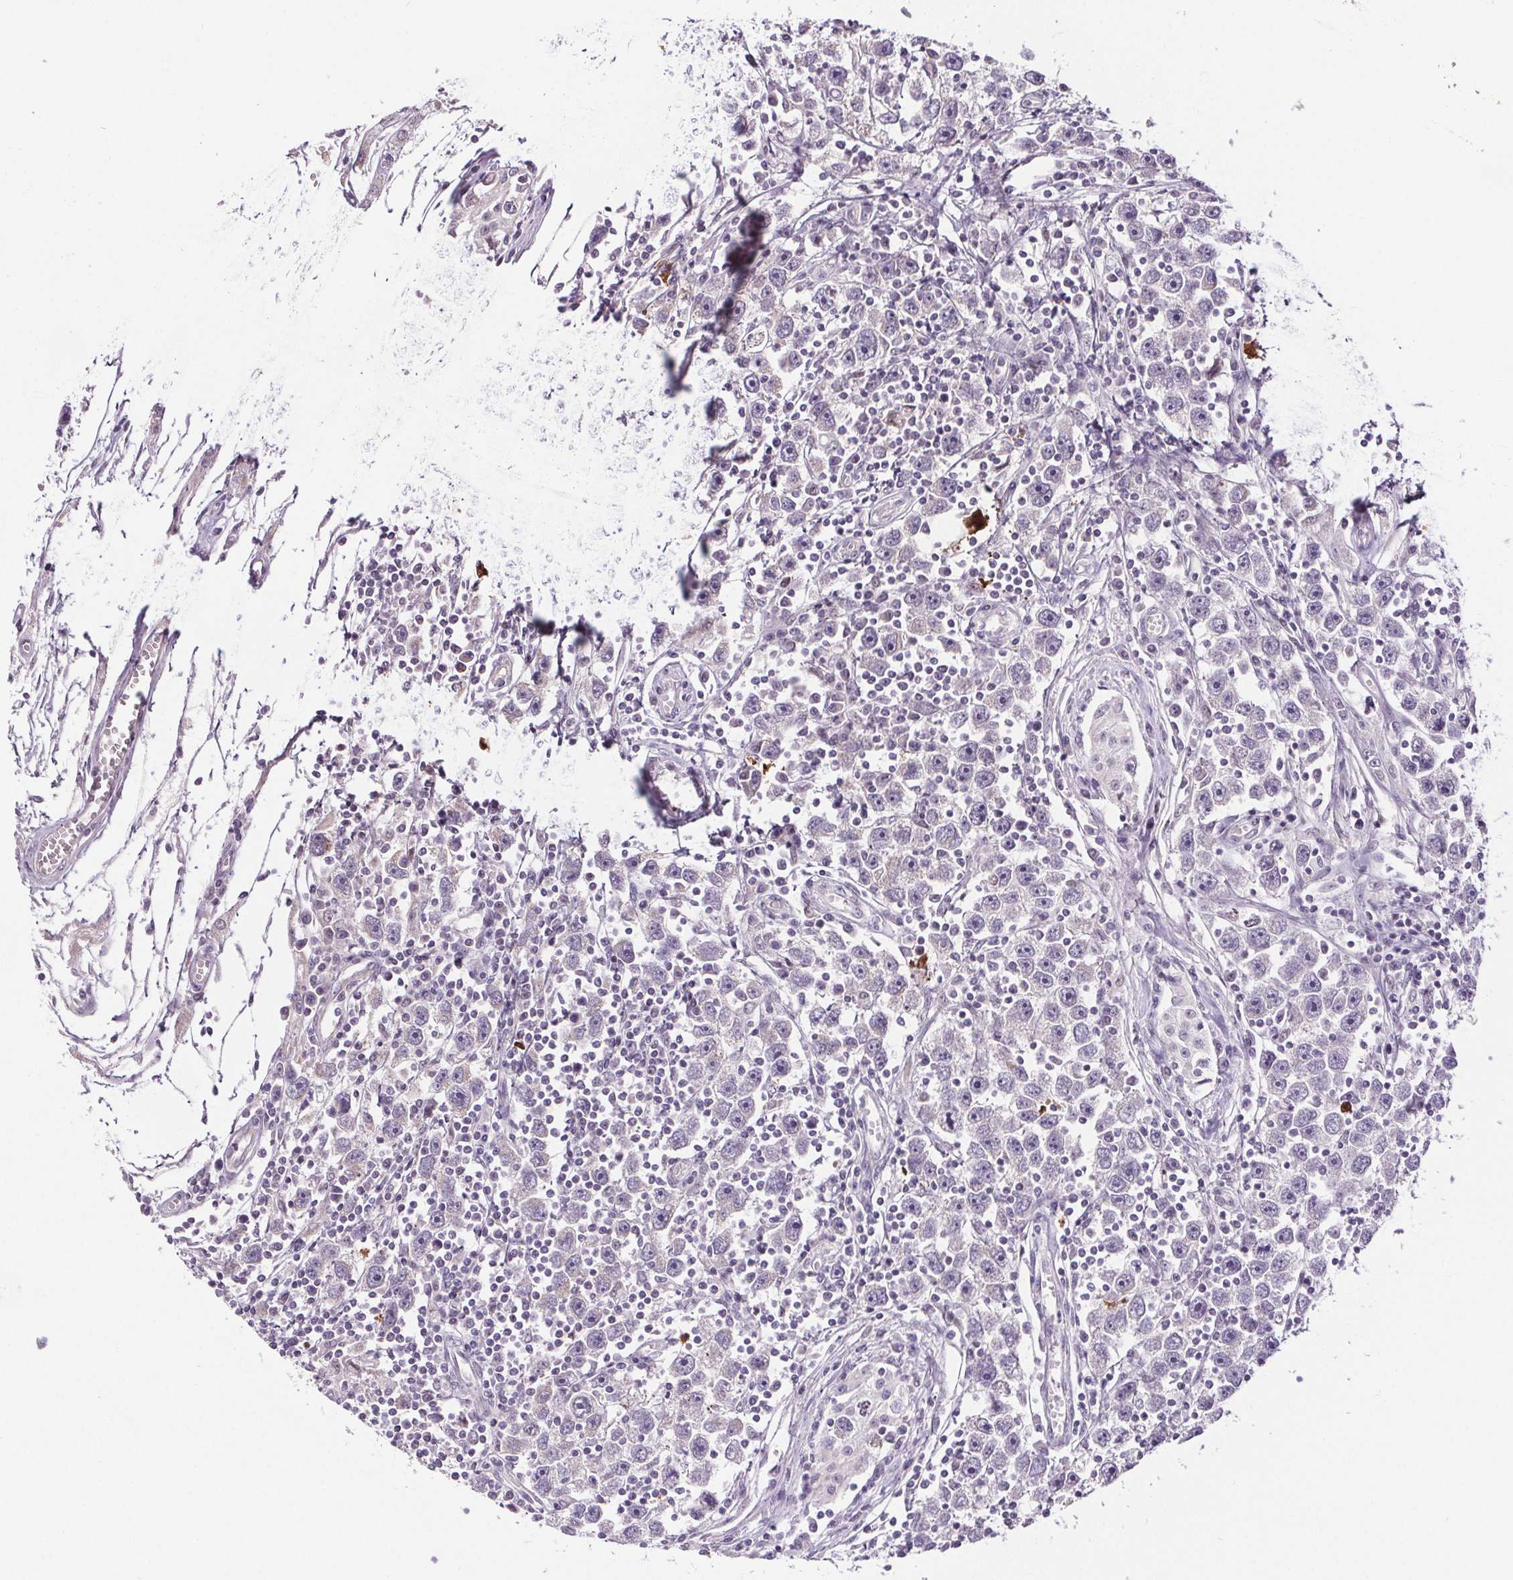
{"staining": {"intensity": "negative", "quantity": "none", "location": "none"}, "tissue": "testis cancer", "cell_type": "Tumor cells", "image_type": "cancer", "snomed": [{"axis": "morphology", "description": "Seminoma, NOS"}, {"axis": "topography", "description": "Testis"}], "caption": "Human testis cancer stained for a protein using immunohistochemistry displays no staining in tumor cells.", "gene": "SUCLA2", "patient": {"sex": "male", "age": 30}}